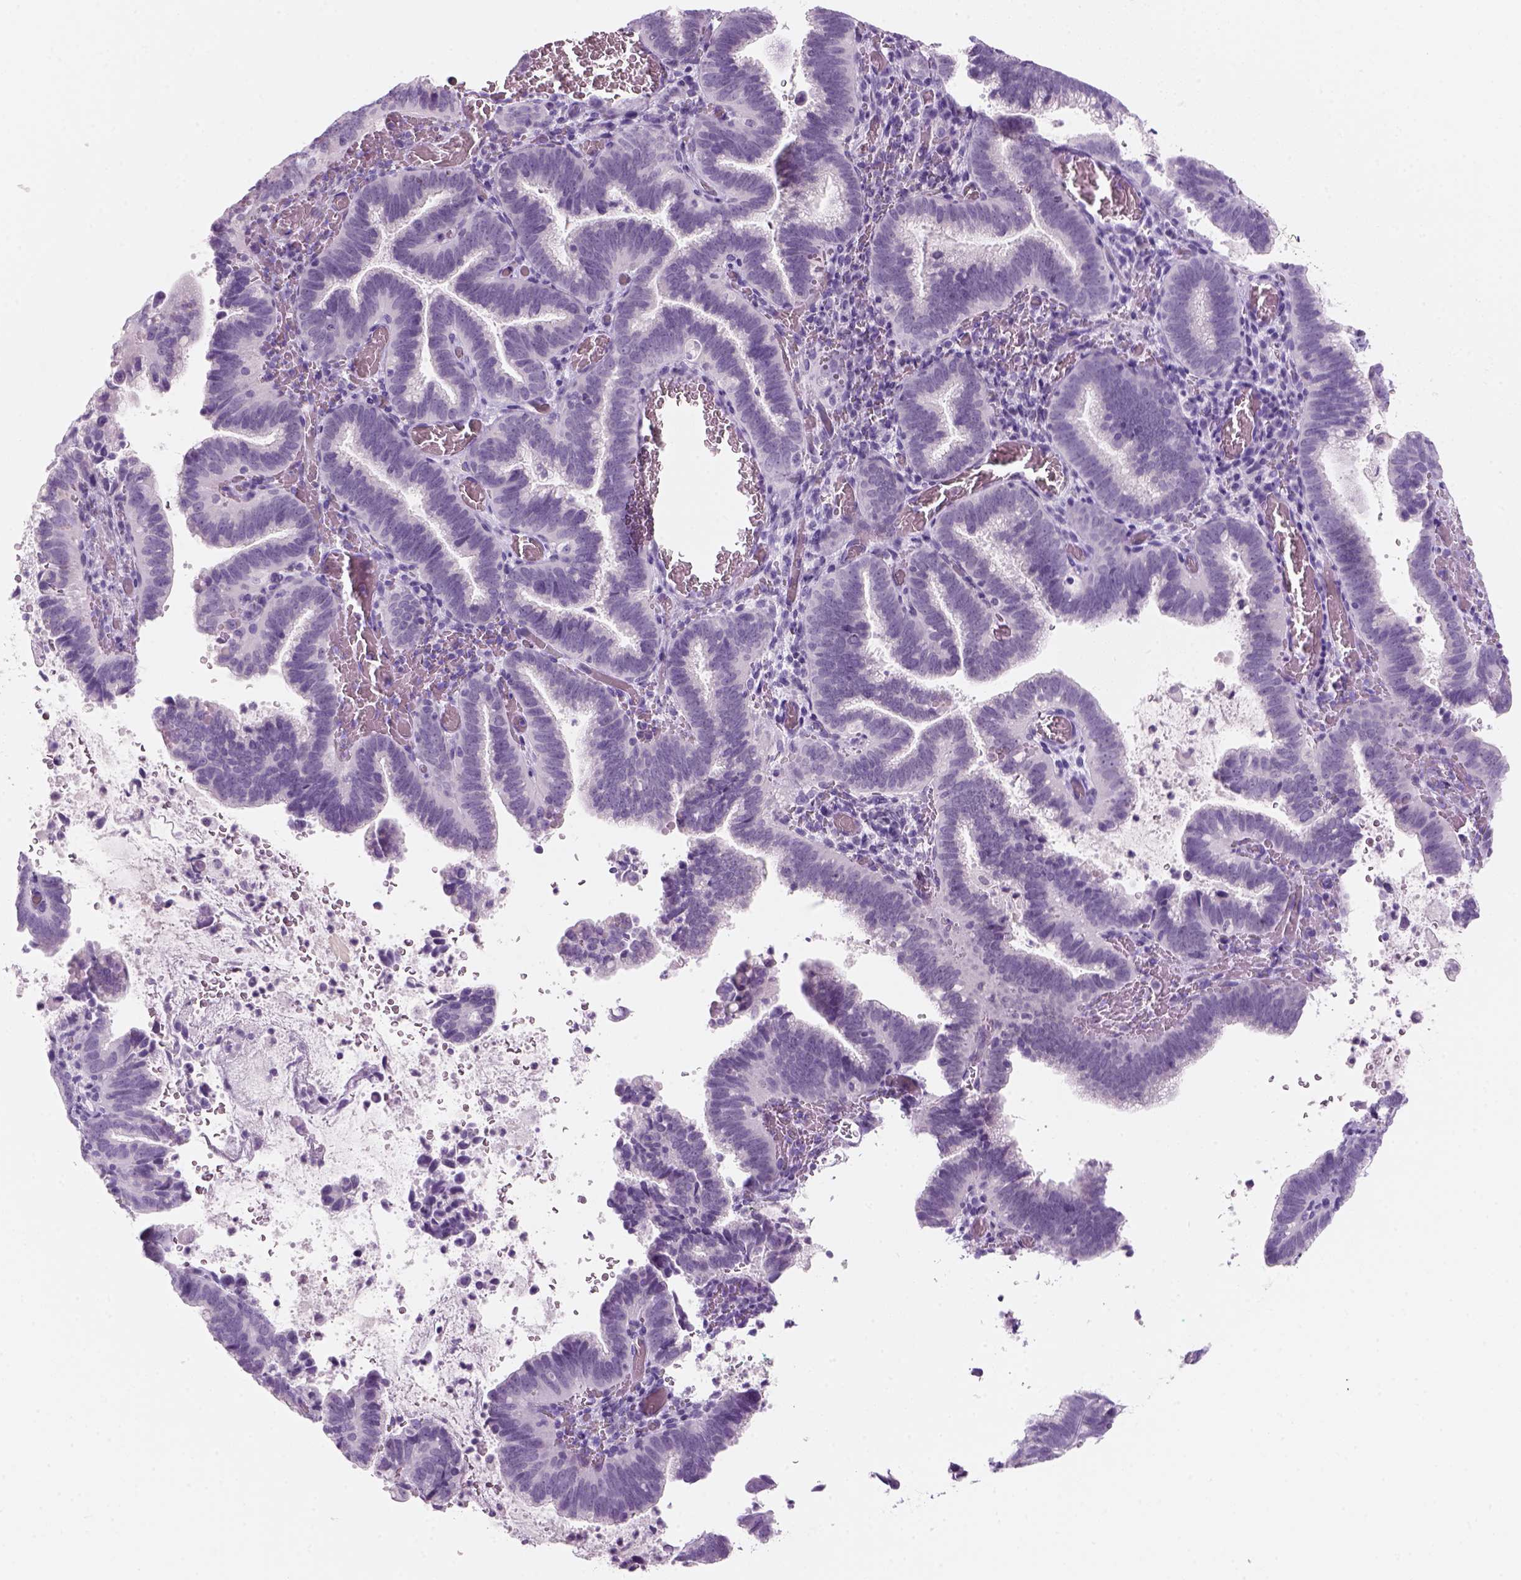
{"staining": {"intensity": "negative", "quantity": "none", "location": "none"}, "tissue": "cervical cancer", "cell_type": "Tumor cells", "image_type": "cancer", "snomed": [{"axis": "morphology", "description": "Adenocarcinoma, NOS"}, {"axis": "topography", "description": "Cervix"}], "caption": "IHC micrograph of cervical cancer (adenocarcinoma) stained for a protein (brown), which demonstrates no expression in tumor cells.", "gene": "KRTAP11-1", "patient": {"sex": "female", "age": 61}}